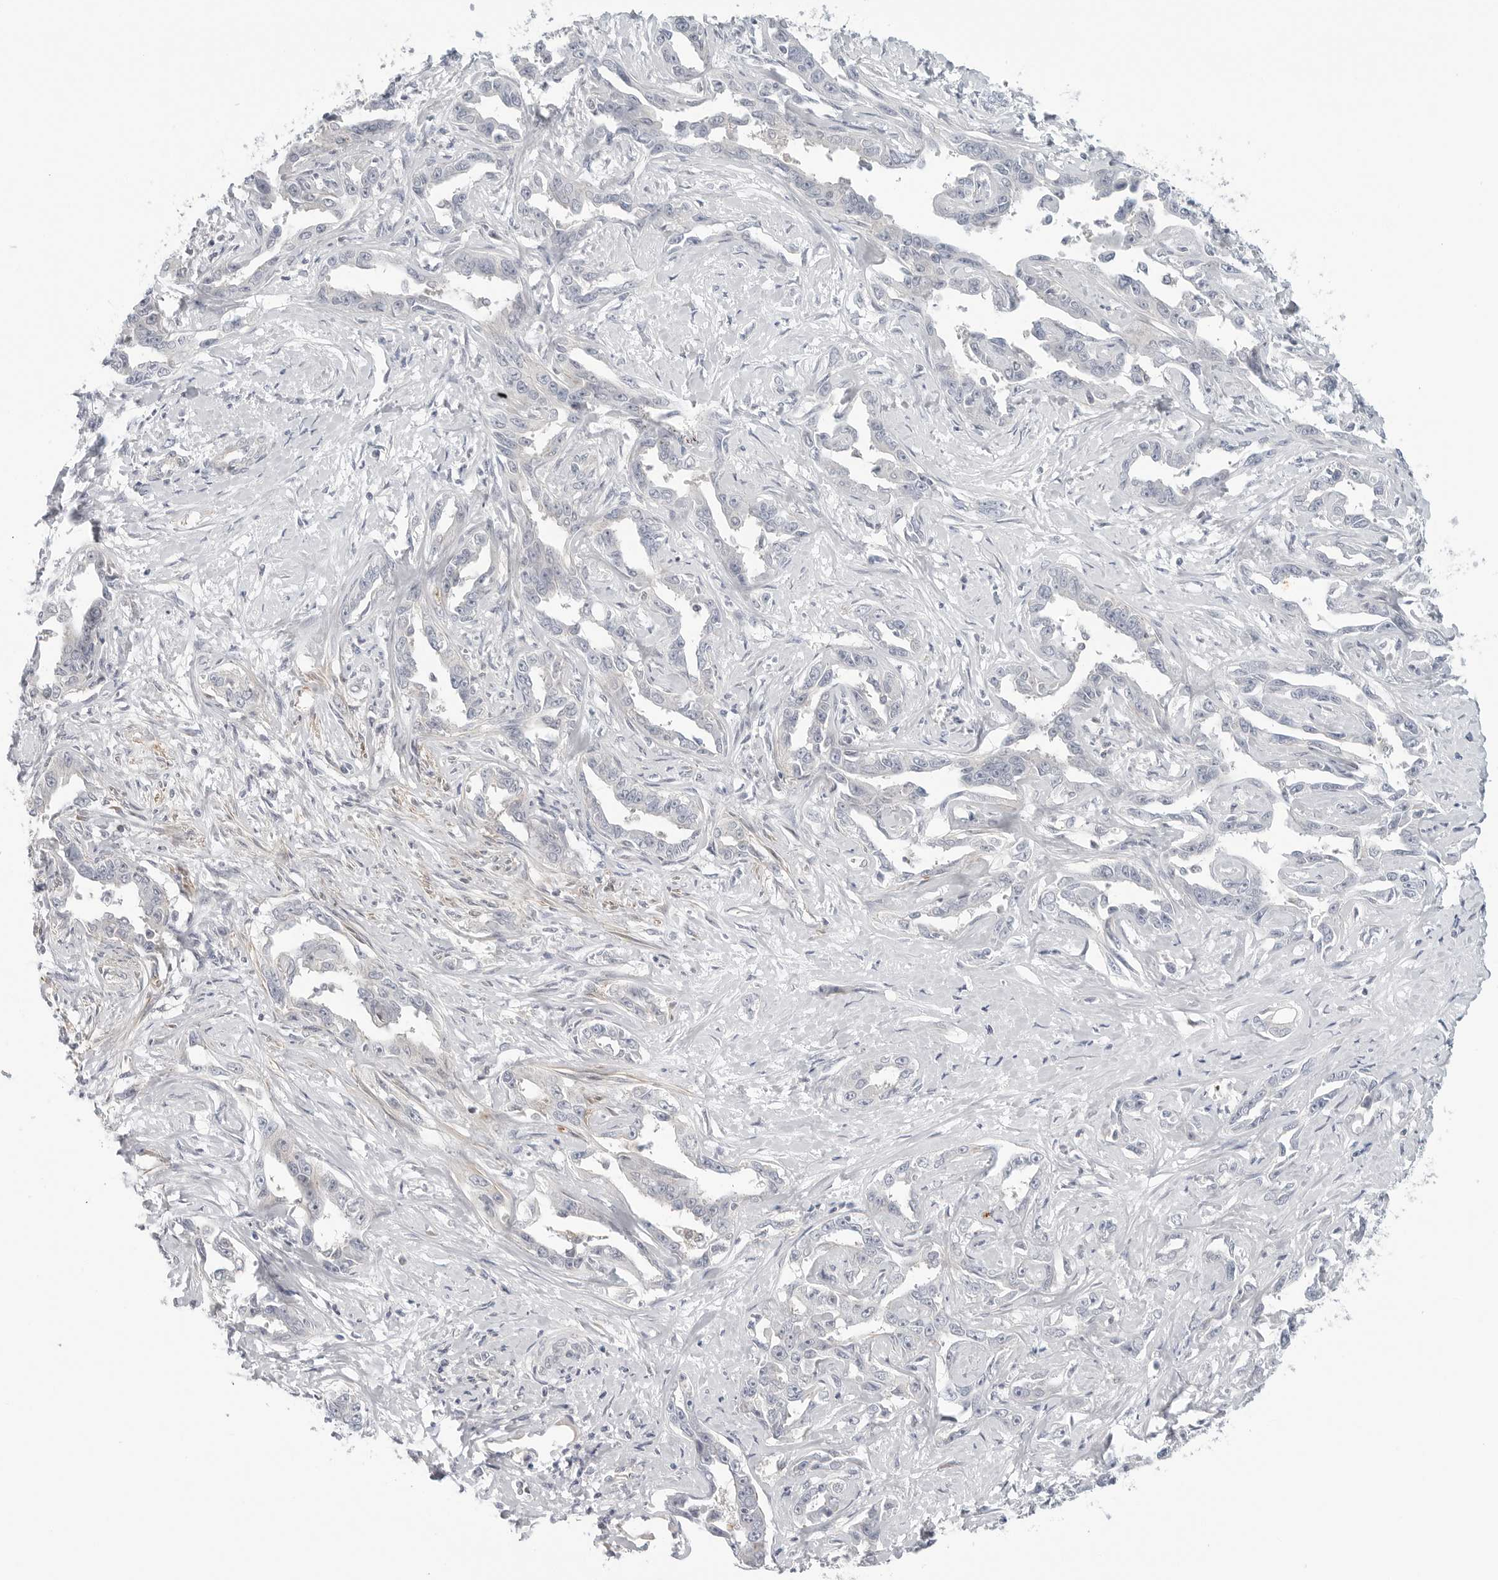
{"staining": {"intensity": "negative", "quantity": "none", "location": "none"}, "tissue": "liver cancer", "cell_type": "Tumor cells", "image_type": "cancer", "snomed": [{"axis": "morphology", "description": "Cholangiocarcinoma"}, {"axis": "topography", "description": "Liver"}], "caption": "Tumor cells are negative for brown protein staining in liver cholangiocarcinoma.", "gene": "STXBP3", "patient": {"sex": "male", "age": 59}}